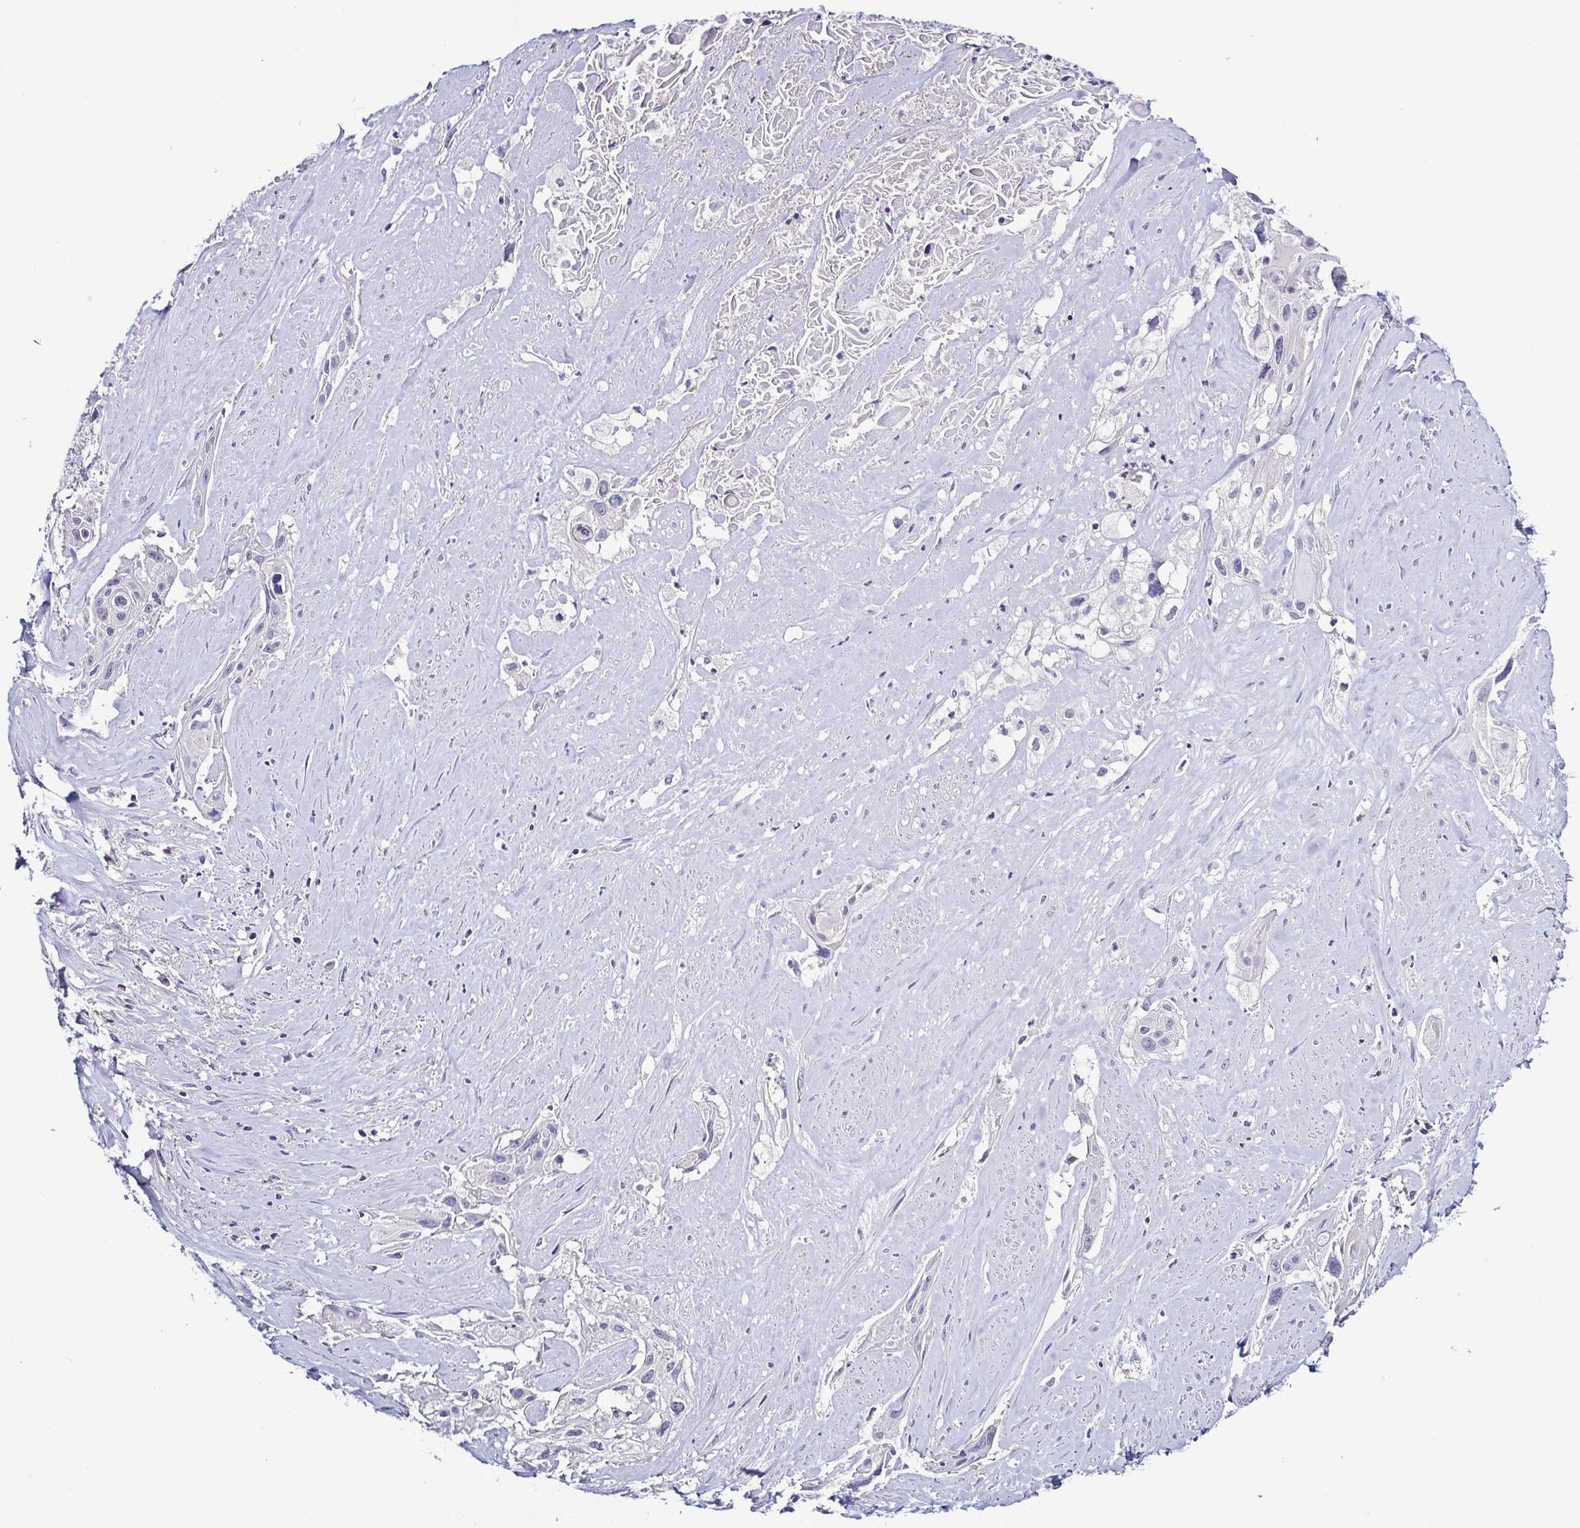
{"staining": {"intensity": "negative", "quantity": "none", "location": "none"}, "tissue": "cervical cancer", "cell_type": "Tumor cells", "image_type": "cancer", "snomed": [{"axis": "morphology", "description": "Squamous cell carcinoma, NOS"}, {"axis": "topography", "description": "Cervix"}], "caption": "The micrograph demonstrates no significant expression in tumor cells of cervical cancer (squamous cell carcinoma). (DAB immunohistochemistry (IHC), high magnification).", "gene": "TNNT2", "patient": {"sex": "female", "age": 49}}